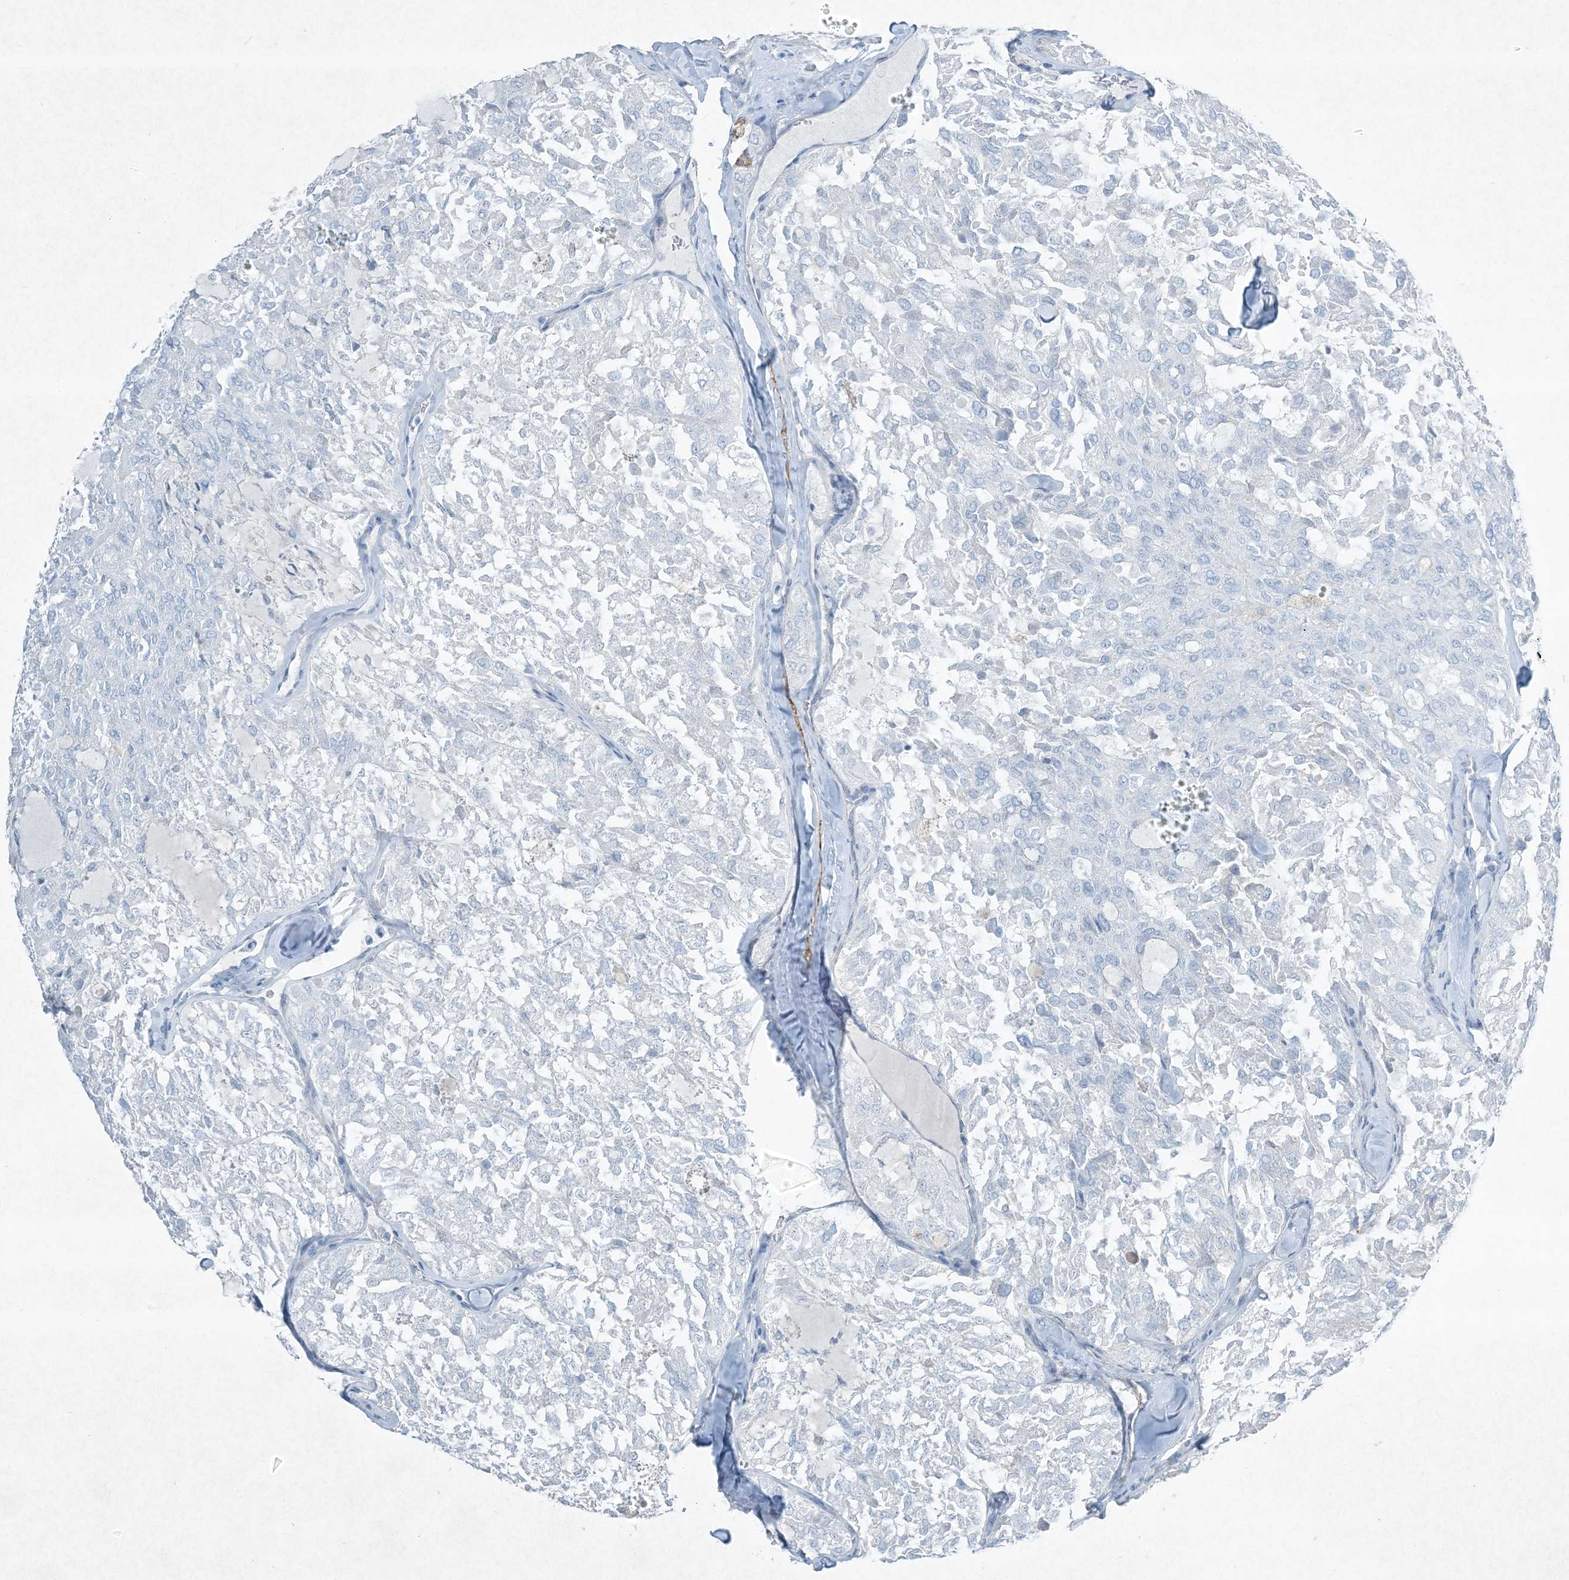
{"staining": {"intensity": "negative", "quantity": "none", "location": "none"}, "tissue": "thyroid cancer", "cell_type": "Tumor cells", "image_type": "cancer", "snomed": [{"axis": "morphology", "description": "Follicular adenoma carcinoma, NOS"}, {"axis": "topography", "description": "Thyroid gland"}], "caption": "This is a image of immunohistochemistry staining of thyroid follicular adenoma carcinoma, which shows no positivity in tumor cells.", "gene": "PGM5", "patient": {"sex": "male", "age": 75}}